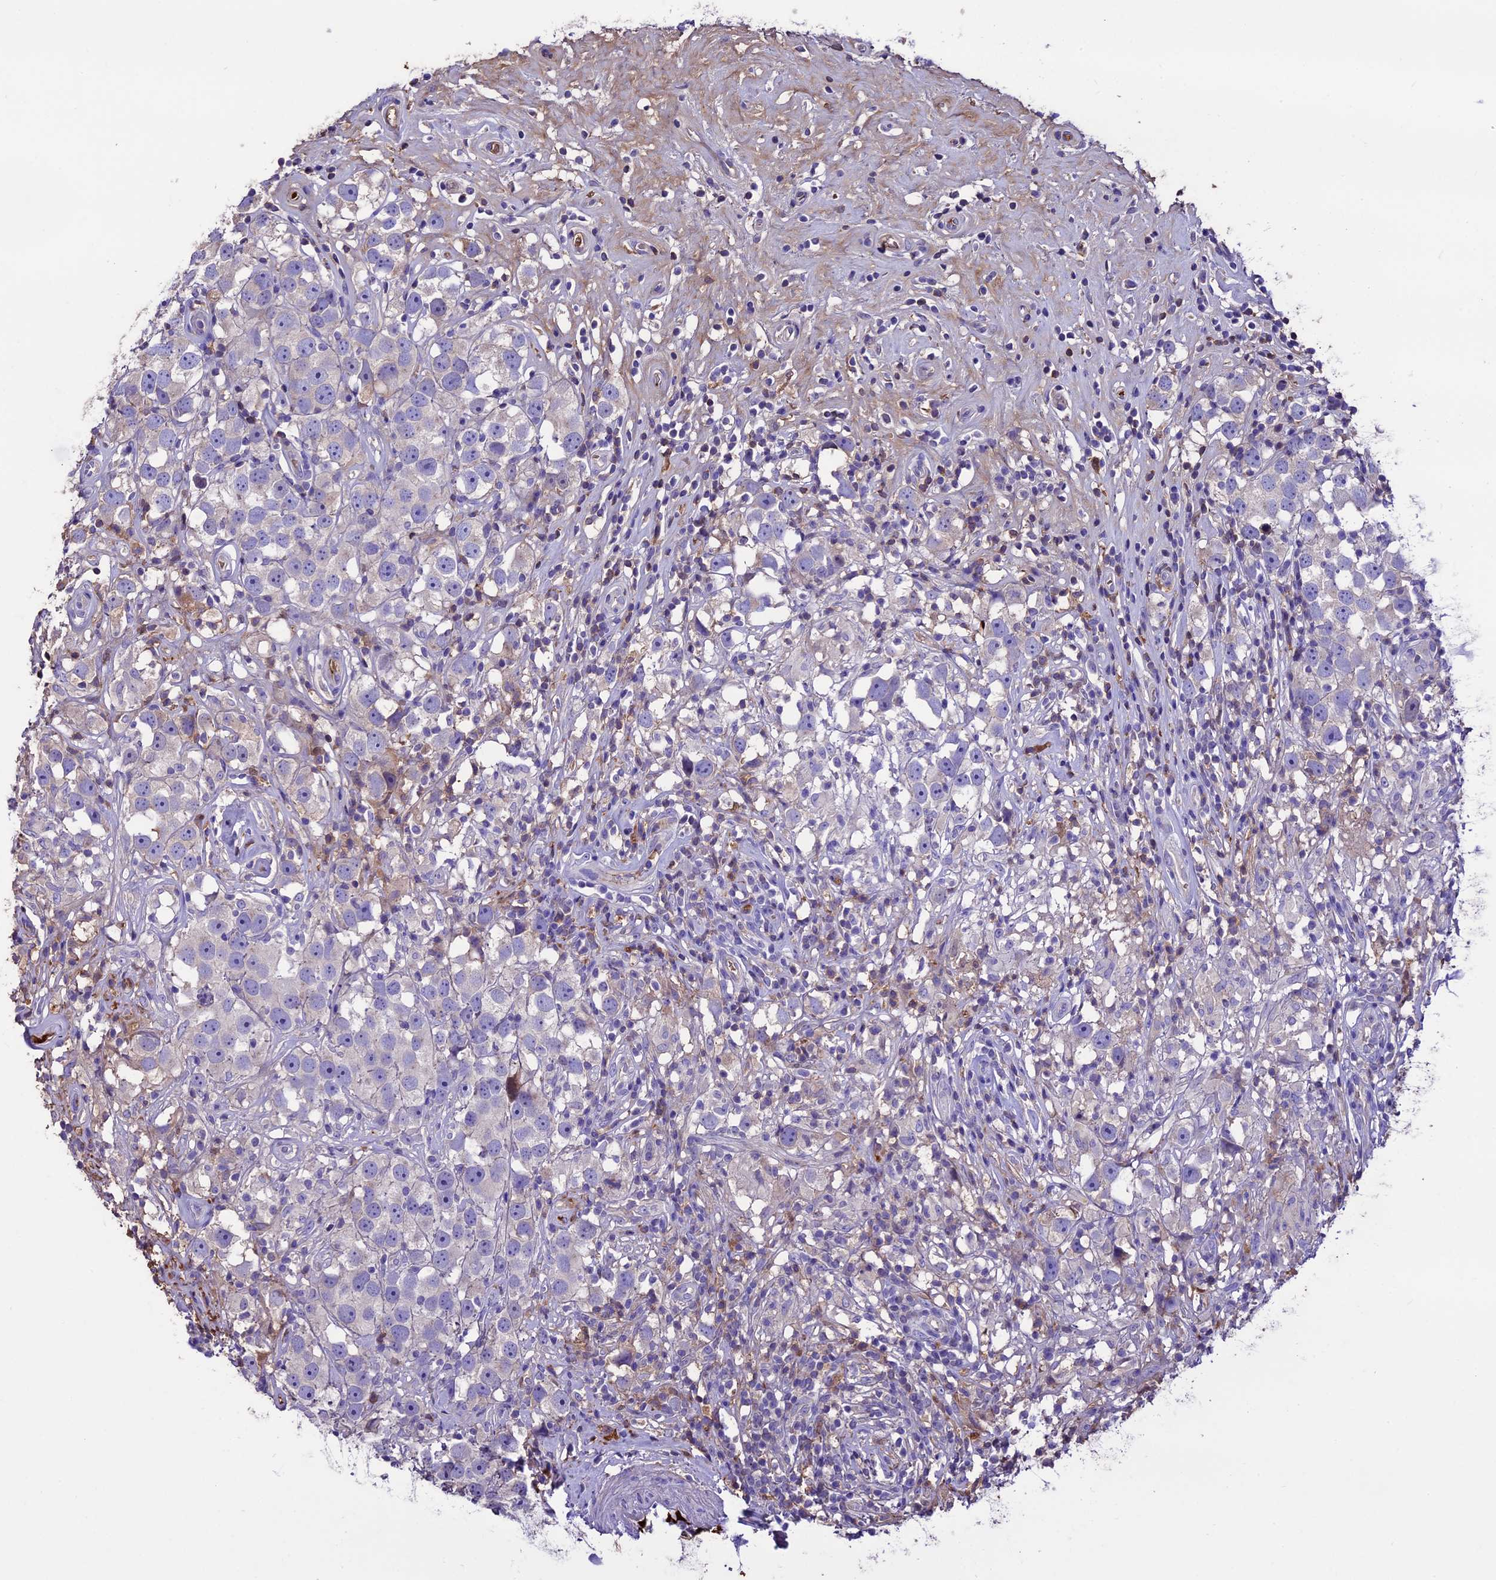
{"staining": {"intensity": "negative", "quantity": "none", "location": "none"}, "tissue": "testis cancer", "cell_type": "Tumor cells", "image_type": "cancer", "snomed": [{"axis": "morphology", "description": "Seminoma, NOS"}, {"axis": "topography", "description": "Testis"}], "caption": "Protein analysis of testis cancer displays no significant staining in tumor cells.", "gene": "TCP11L2", "patient": {"sex": "male", "age": 49}}